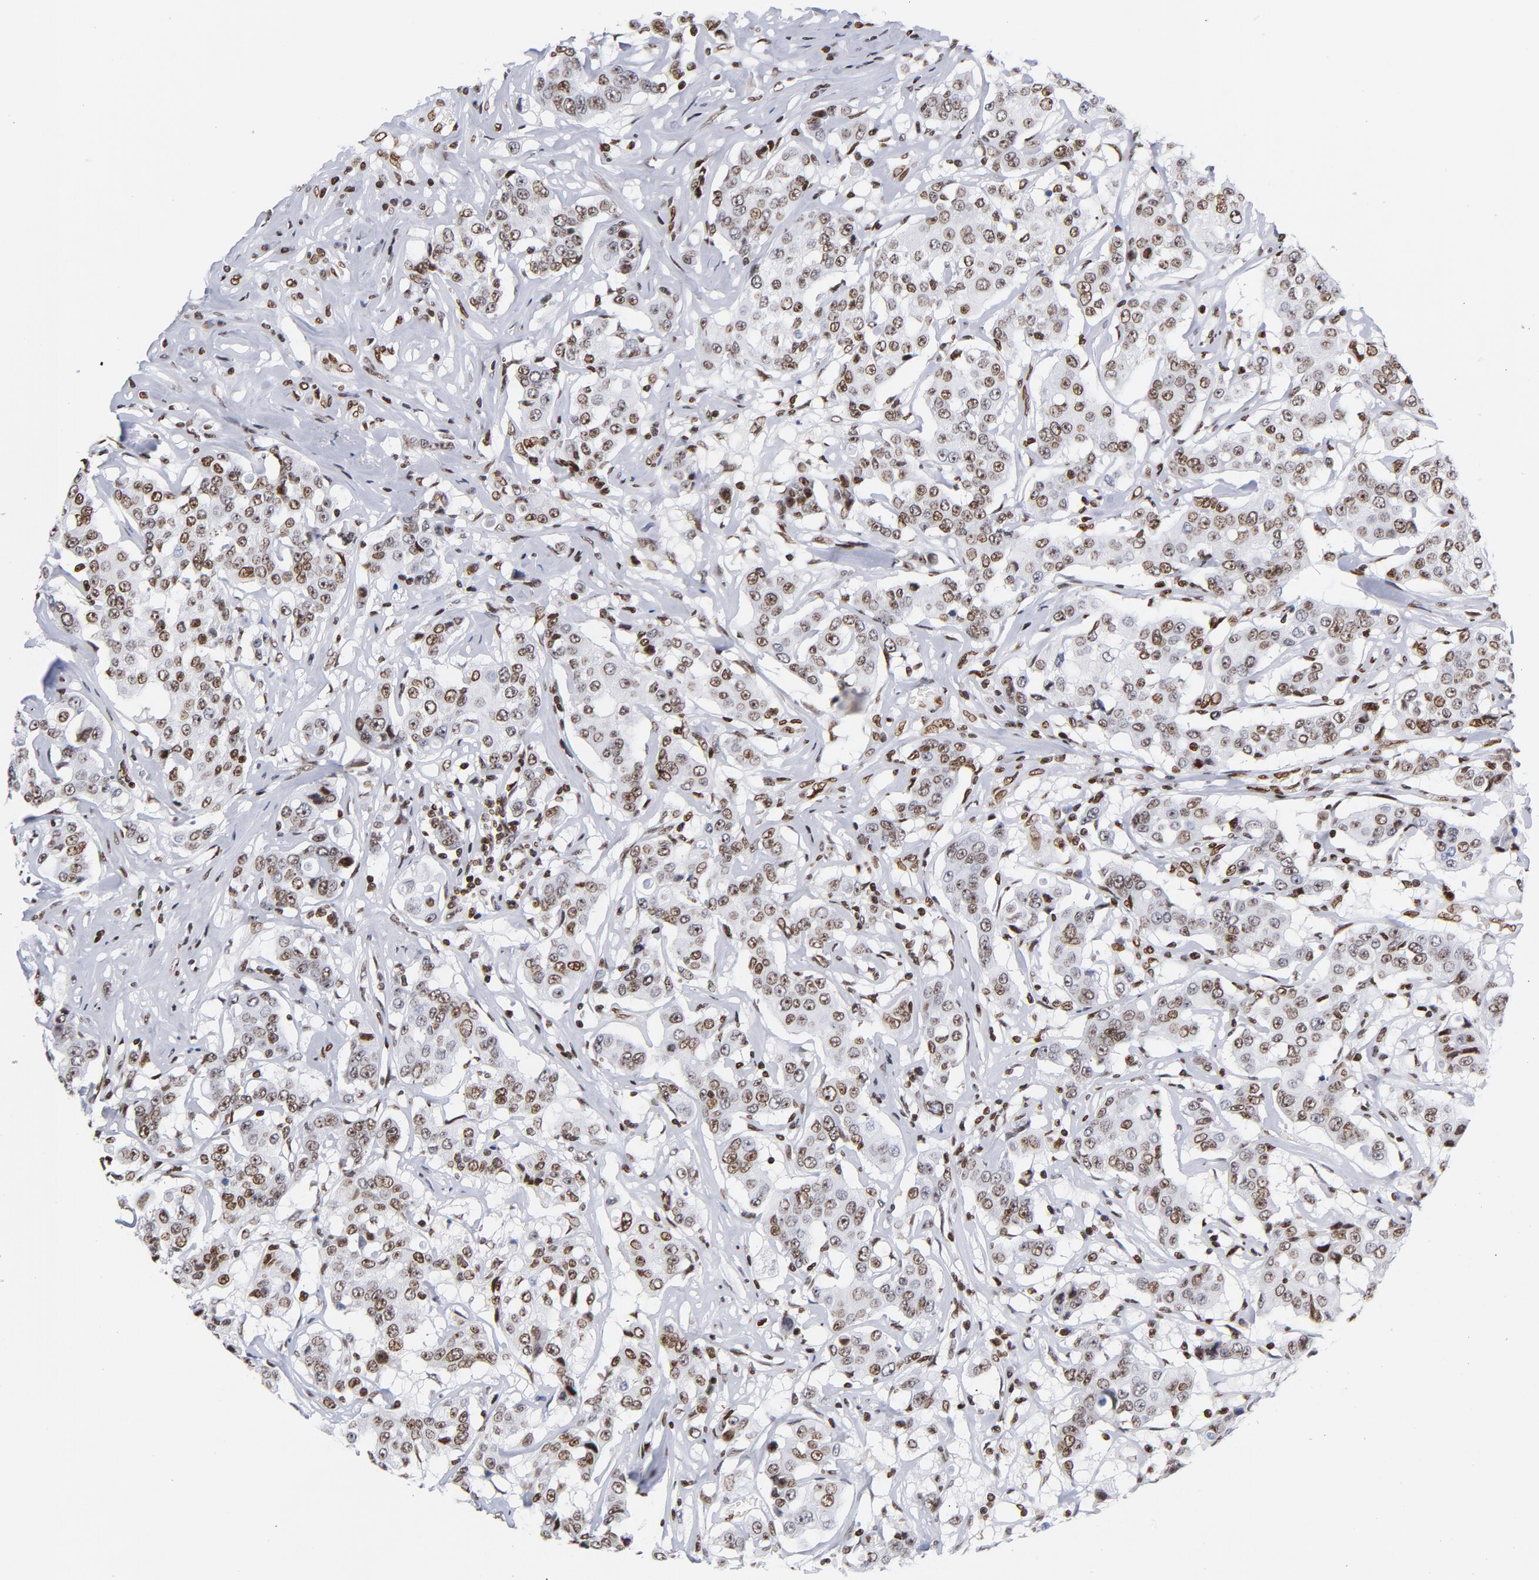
{"staining": {"intensity": "moderate", "quantity": ">75%", "location": "nuclear"}, "tissue": "breast cancer", "cell_type": "Tumor cells", "image_type": "cancer", "snomed": [{"axis": "morphology", "description": "Duct carcinoma"}, {"axis": "topography", "description": "Breast"}], "caption": "The histopathology image shows immunohistochemical staining of breast infiltrating ductal carcinoma. There is moderate nuclear positivity is appreciated in approximately >75% of tumor cells.", "gene": "TOP2B", "patient": {"sex": "female", "age": 27}}